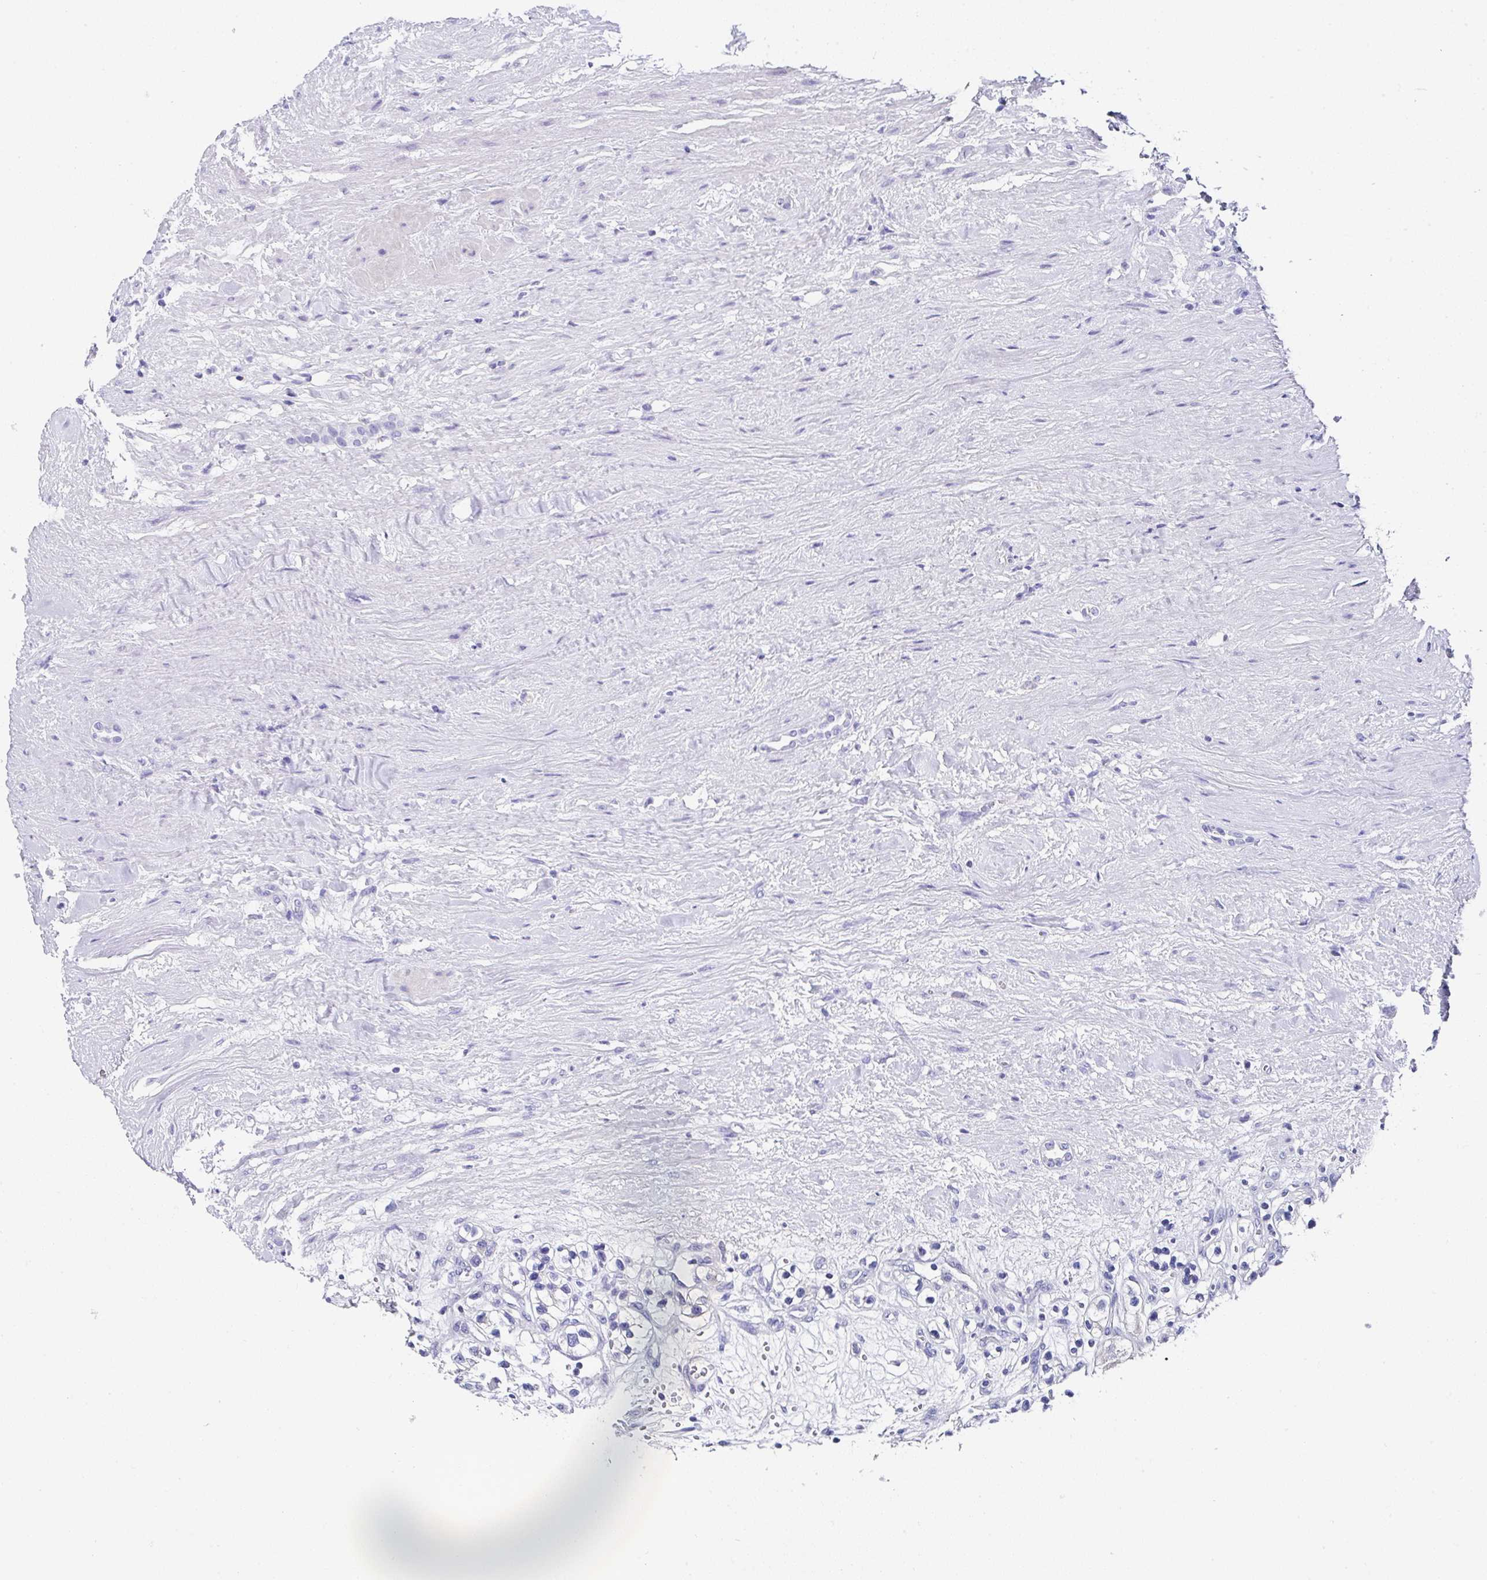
{"staining": {"intensity": "negative", "quantity": "none", "location": "none"}, "tissue": "renal cancer", "cell_type": "Tumor cells", "image_type": "cancer", "snomed": [{"axis": "morphology", "description": "Adenocarcinoma, NOS"}, {"axis": "topography", "description": "Kidney"}], "caption": "DAB (3,3'-diaminobenzidine) immunohistochemical staining of human renal adenocarcinoma displays no significant staining in tumor cells.", "gene": "UGT3A1", "patient": {"sex": "female", "age": 57}}